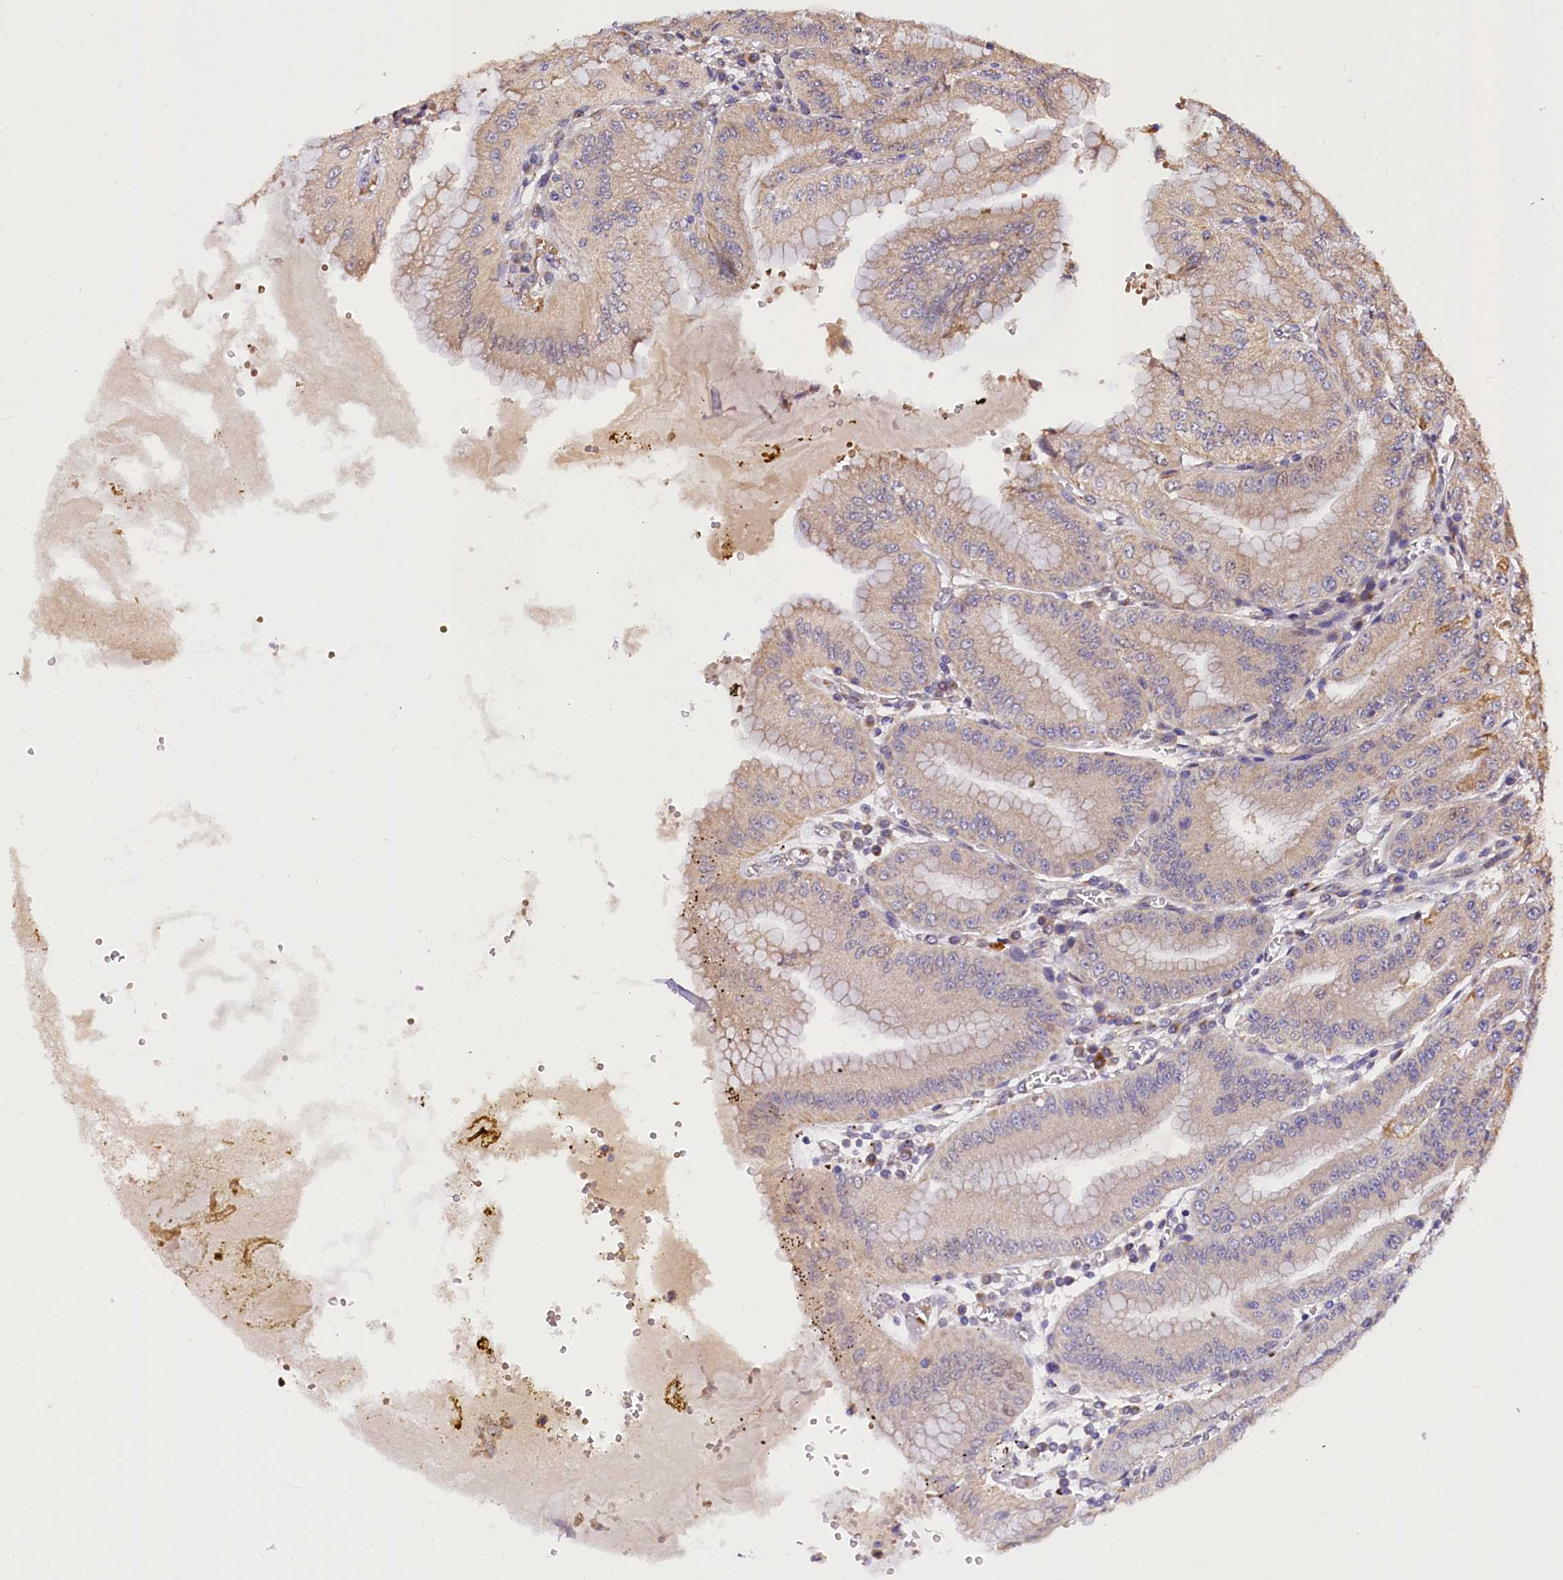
{"staining": {"intensity": "moderate", "quantity": ">75%", "location": "cytoplasmic/membranous"}, "tissue": "stomach", "cell_type": "Glandular cells", "image_type": "normal", "snomed": [{"axis": "morphology", "description": "Normal tissue, NOS"}, {"axis": "topography", "description": "Stomach, upper"}, {"axis": "topography", "description": "Stomach, lower"}], "caption": "Stomach was stained to show a protein in brown. There is medium levels of moderate cytoplasmic/membranous staining in approximately >75% of glandular cells. The staining is performed using DAB (3,3'-diaminobenzidine) brown chromogen to label protein expression. The nuclei are counter-stained blue using hematoxylin.", "gene": "SUPV3L1", "patient": {"sex": "male", "age": 71}}